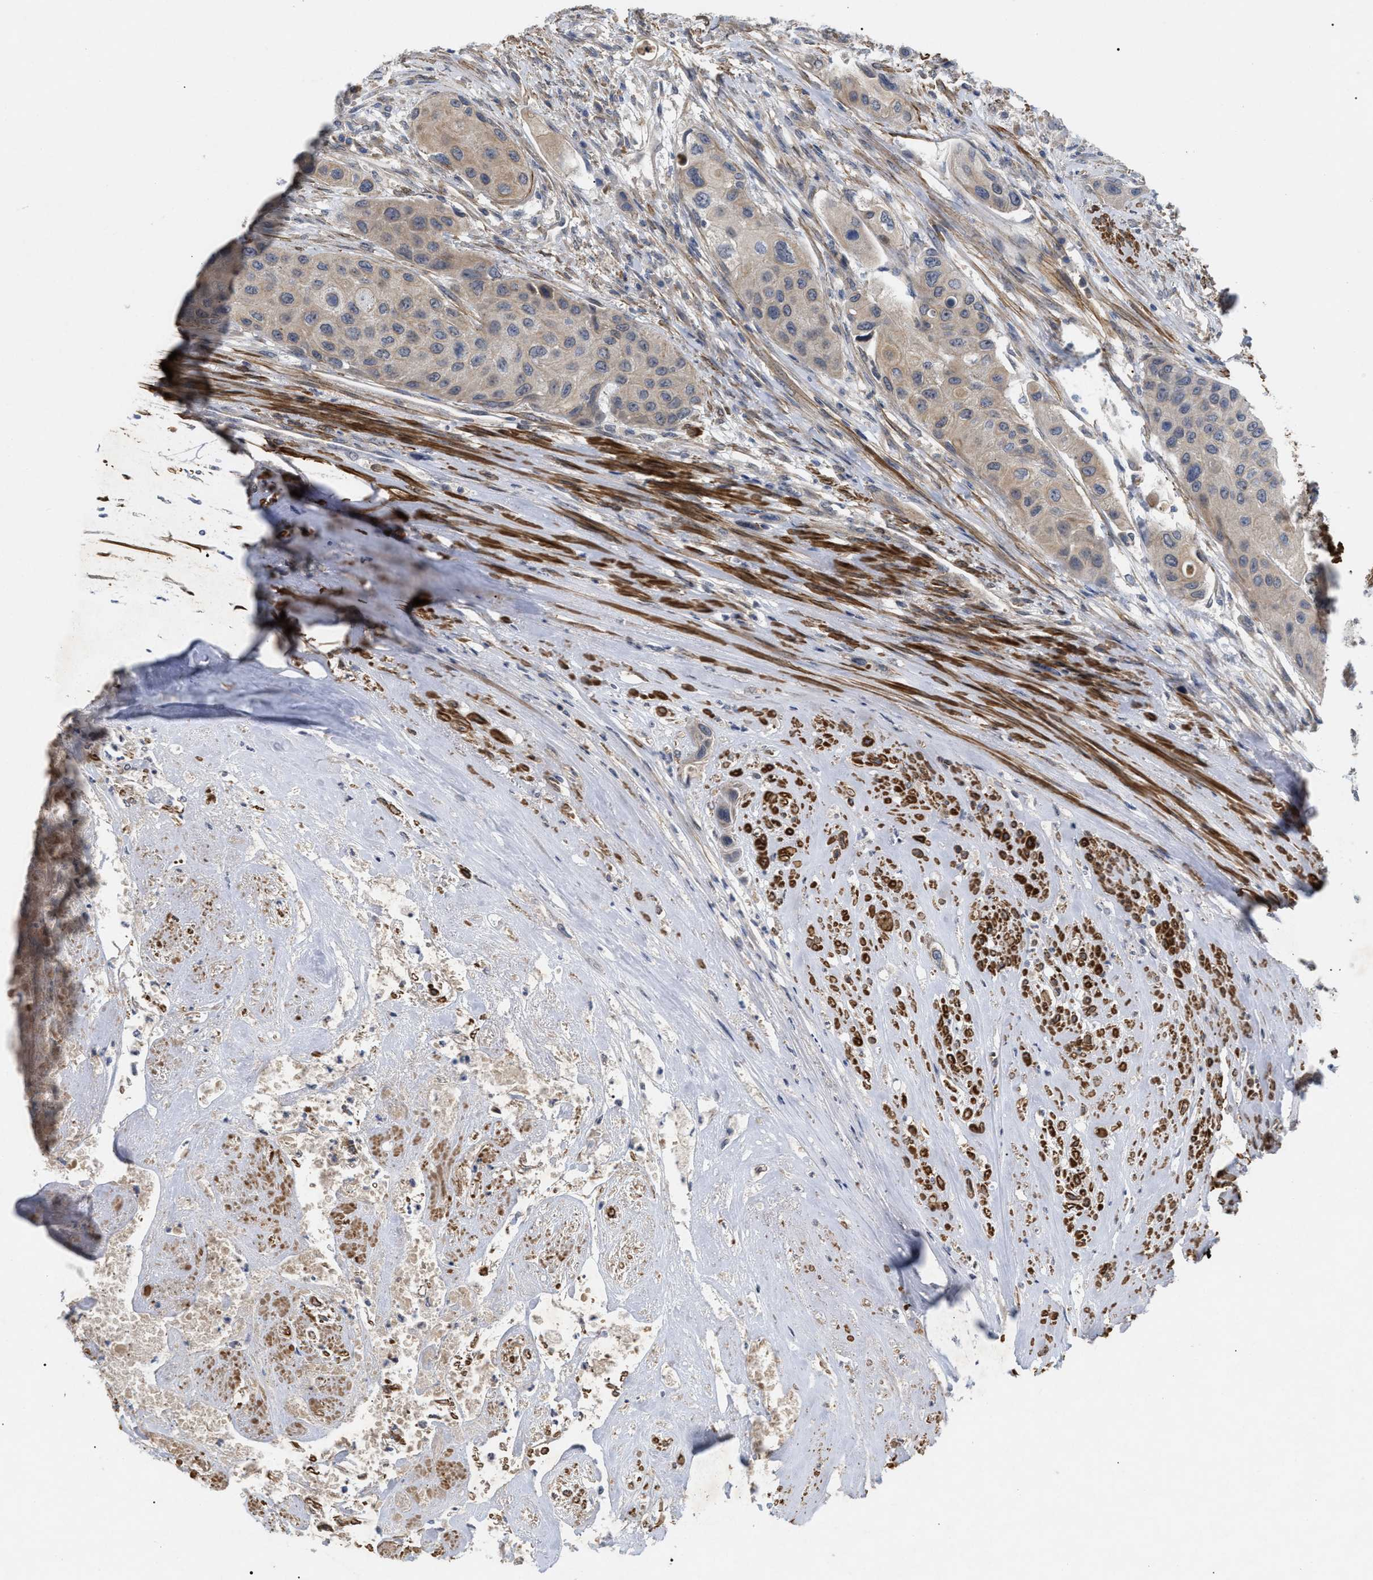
{"staining": {"intensity": "weak", "quantity": ">75%", "location": "cytoplasmic/membranous"}, "tissue": "urothelial cancer", "cell_type": "Tumor cells", "image_type": "cancer", "snomed": [{"axis": "morphology", "description": "Urothelial carcinoma, High grade"}, {"axis": "topography", "description": "Urinary bladder"}], "caption": "Urothelial cancer stained for a protein (brown) exhibits weak cytoplasmic/membranous positive expression in approximately >75% of tumor cells.", "gene": "ST6GALNAC6", "patient": {"sex": "female", "age": 56}}